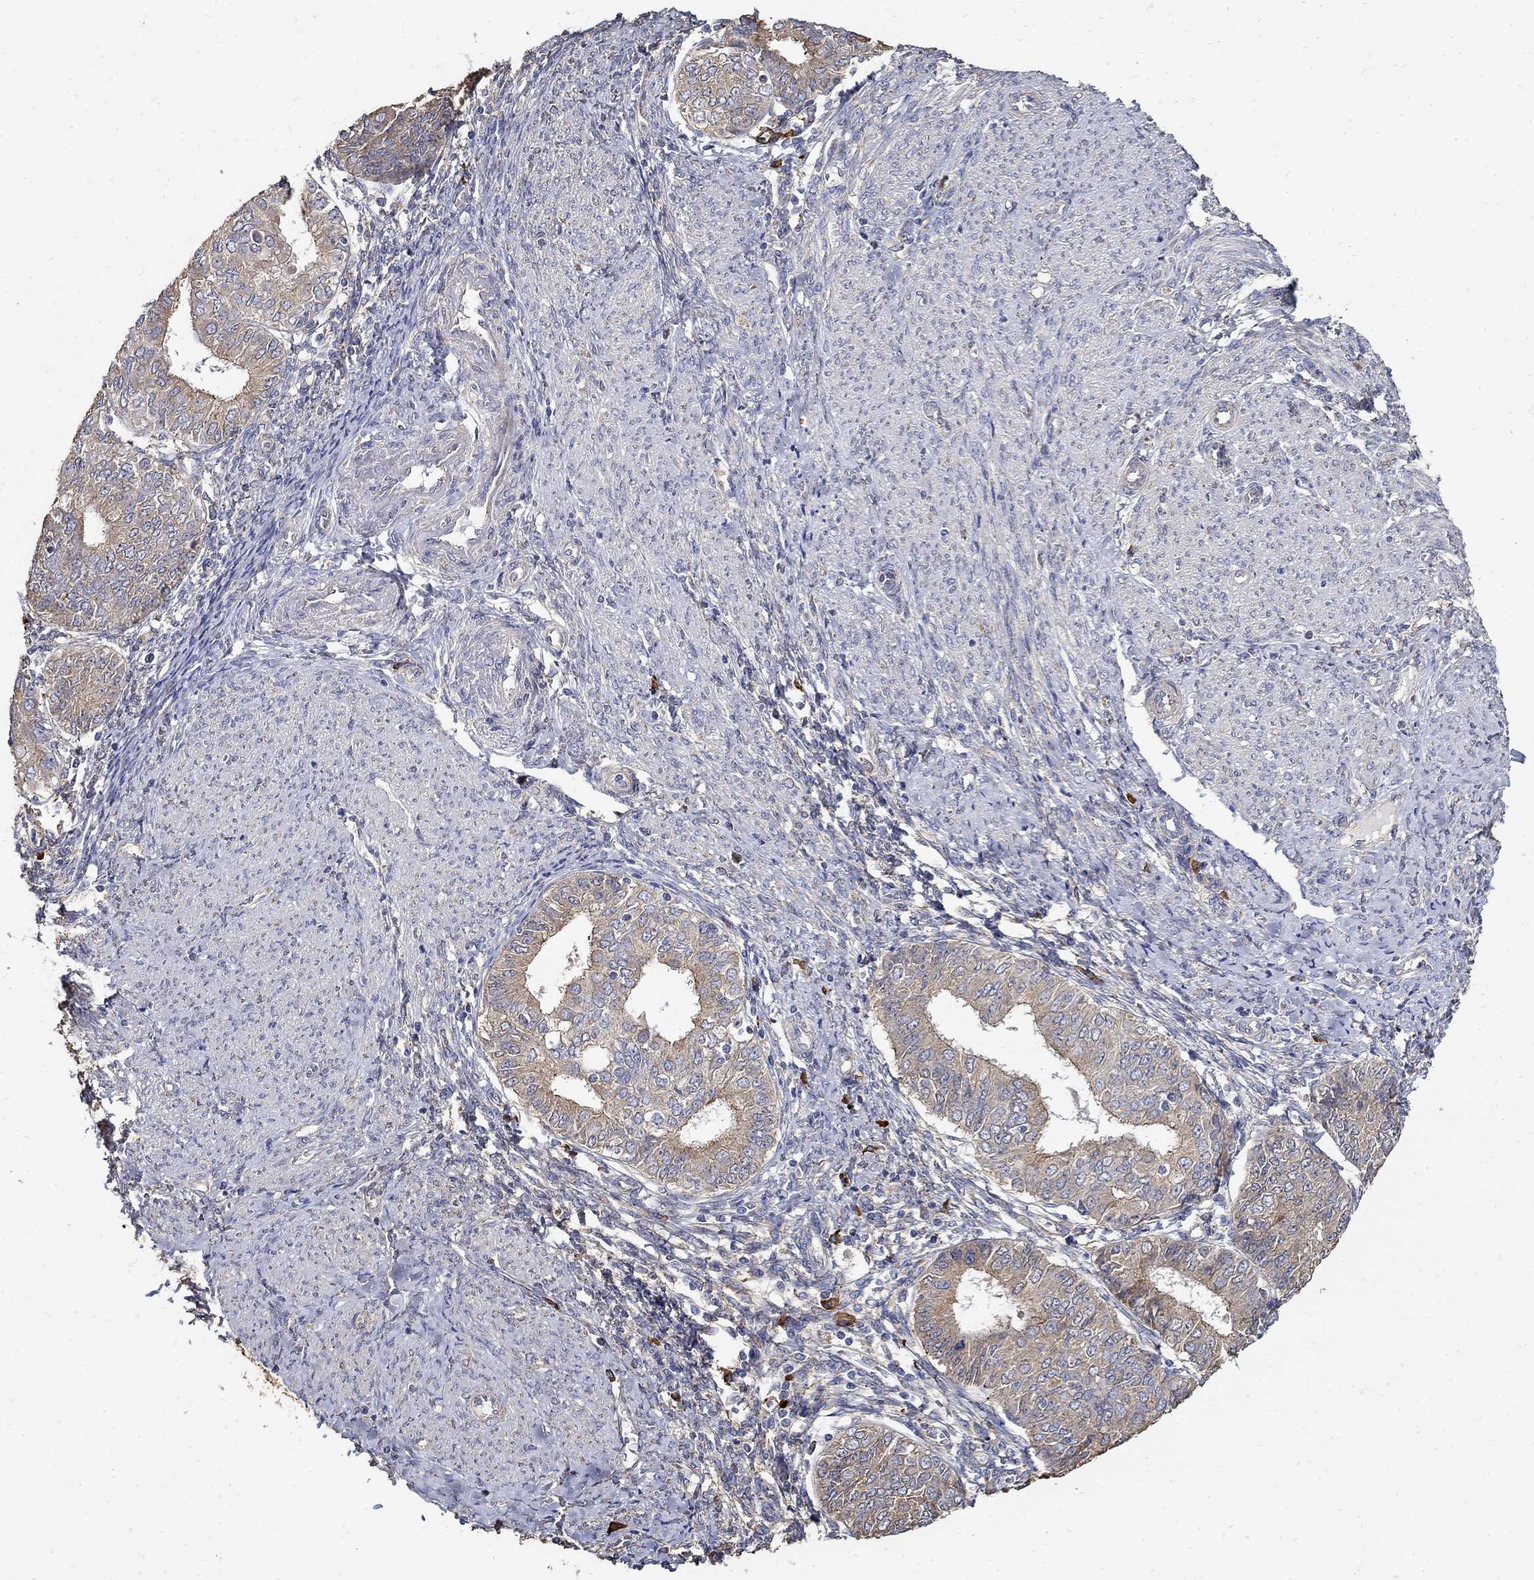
{"staining": {"intensity": "weak", "quantity": ">75%", "location": "cytoplasmic/membranous"}, "tissue": "endometrial cancer", "cell_type": "Tumor cells", "image_type": "cancer", "snomed": [{"axis": "morphology", "description": "Adenocarcinoma, NOS"}, {"axis": "topography", "description": "Endometrium"}], "caption": "Immunohistochemical staining of human adenocarcinoma (endometrial) shows low levels of weak cytoplasmic/membranous protein expression in approximately >75% of tumor cells.", "gene": "EMILIN3", "patient": {"sex": "female", "age": 68}}